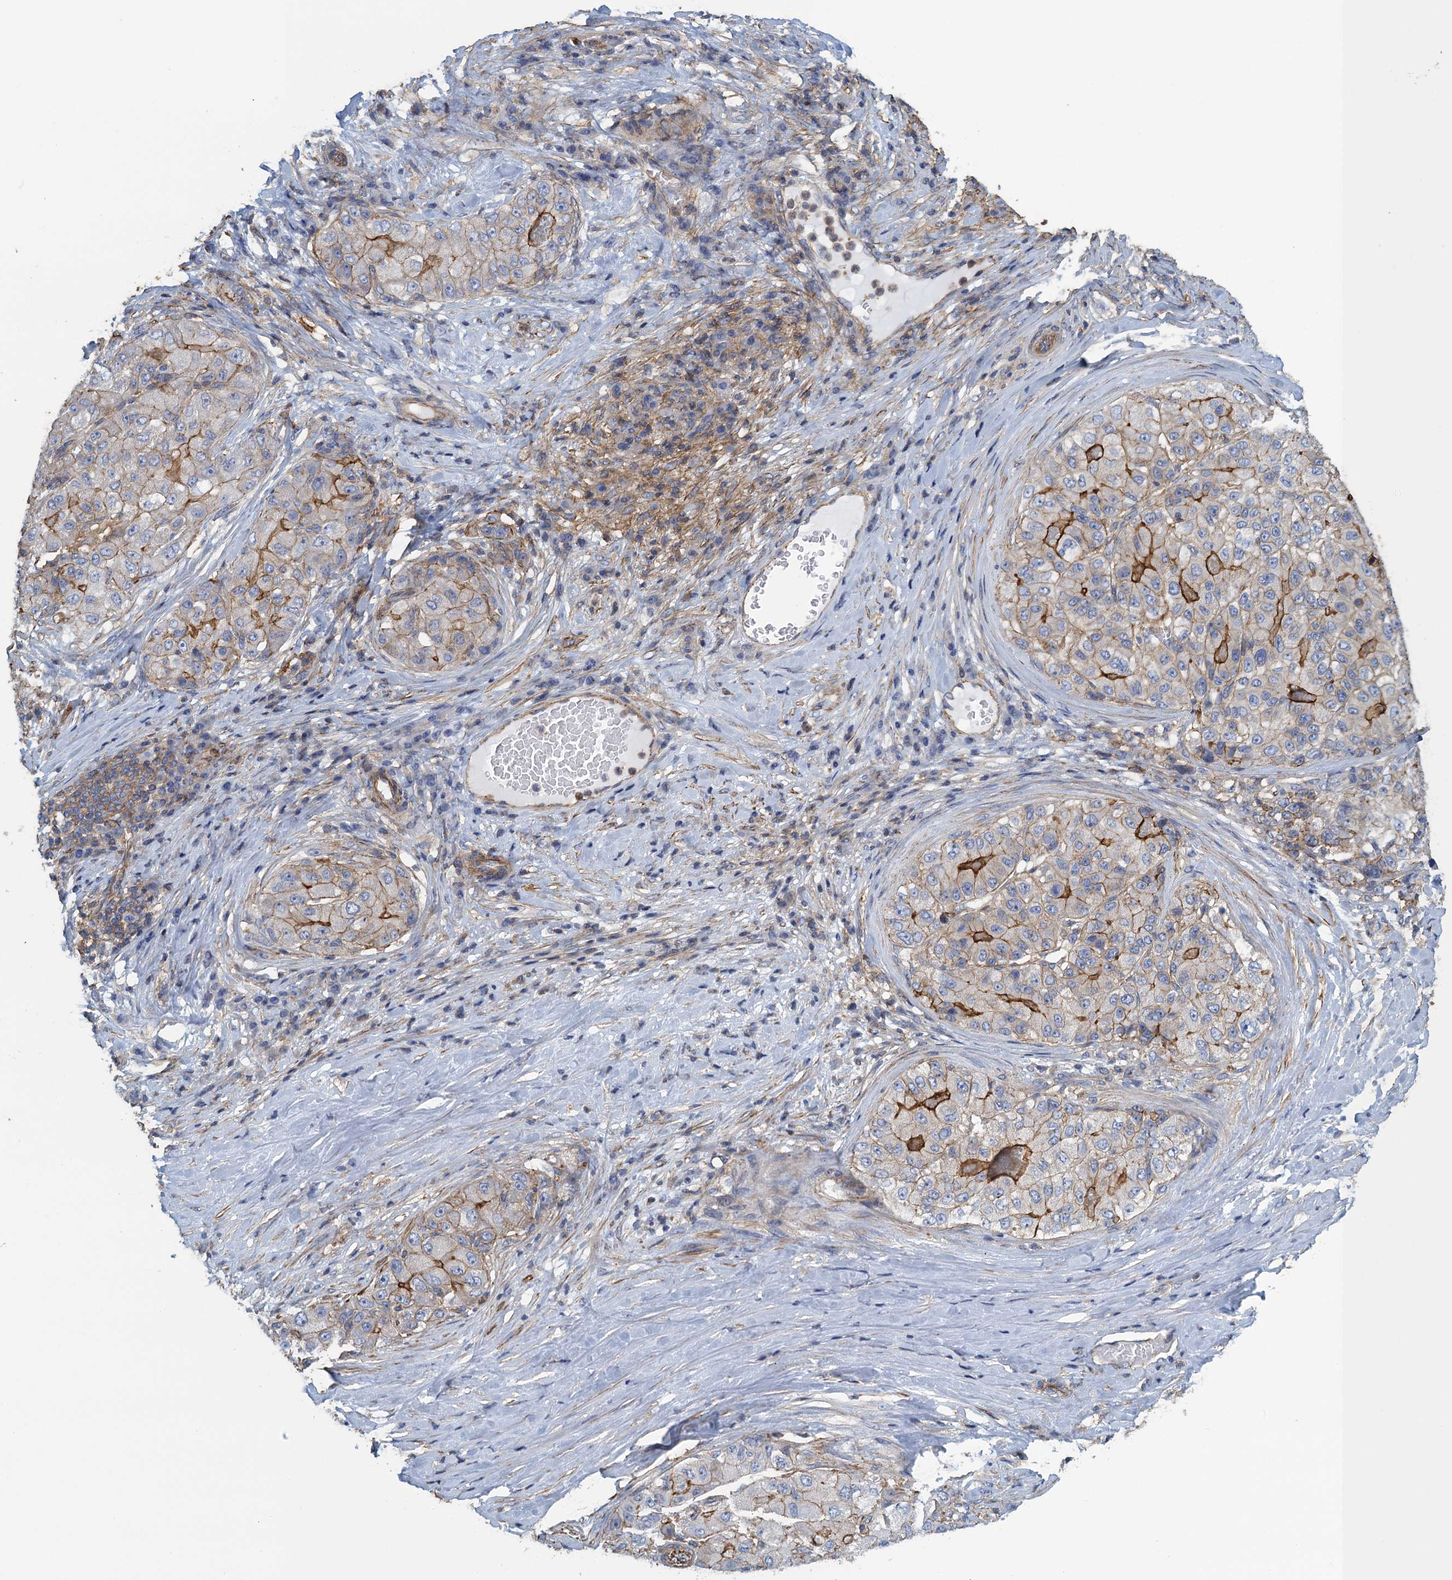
{"staining": {"intensity": "moderate", "quantity": "25%-75%", "location": "cytoplasmic/membranous"}, "tissue": "liver cancer", "cell_type": "Tumor cells", "image_type": "cancer", "snomed": [{"axis": "morphology", "description": "Carcinoma, Hepatocellular, NOS"}, {"axis": "topography", "description": "Liver"}], "caption": "Hepatocellular carcinoma (liver) was stained to show a protein in brown. There is medium levels of moderate cytoplasmic/membranous expression in about 25%-75% of tumor cells.", "gene": "PROSER2", "patient": {"sex": "male", "age": 80}}